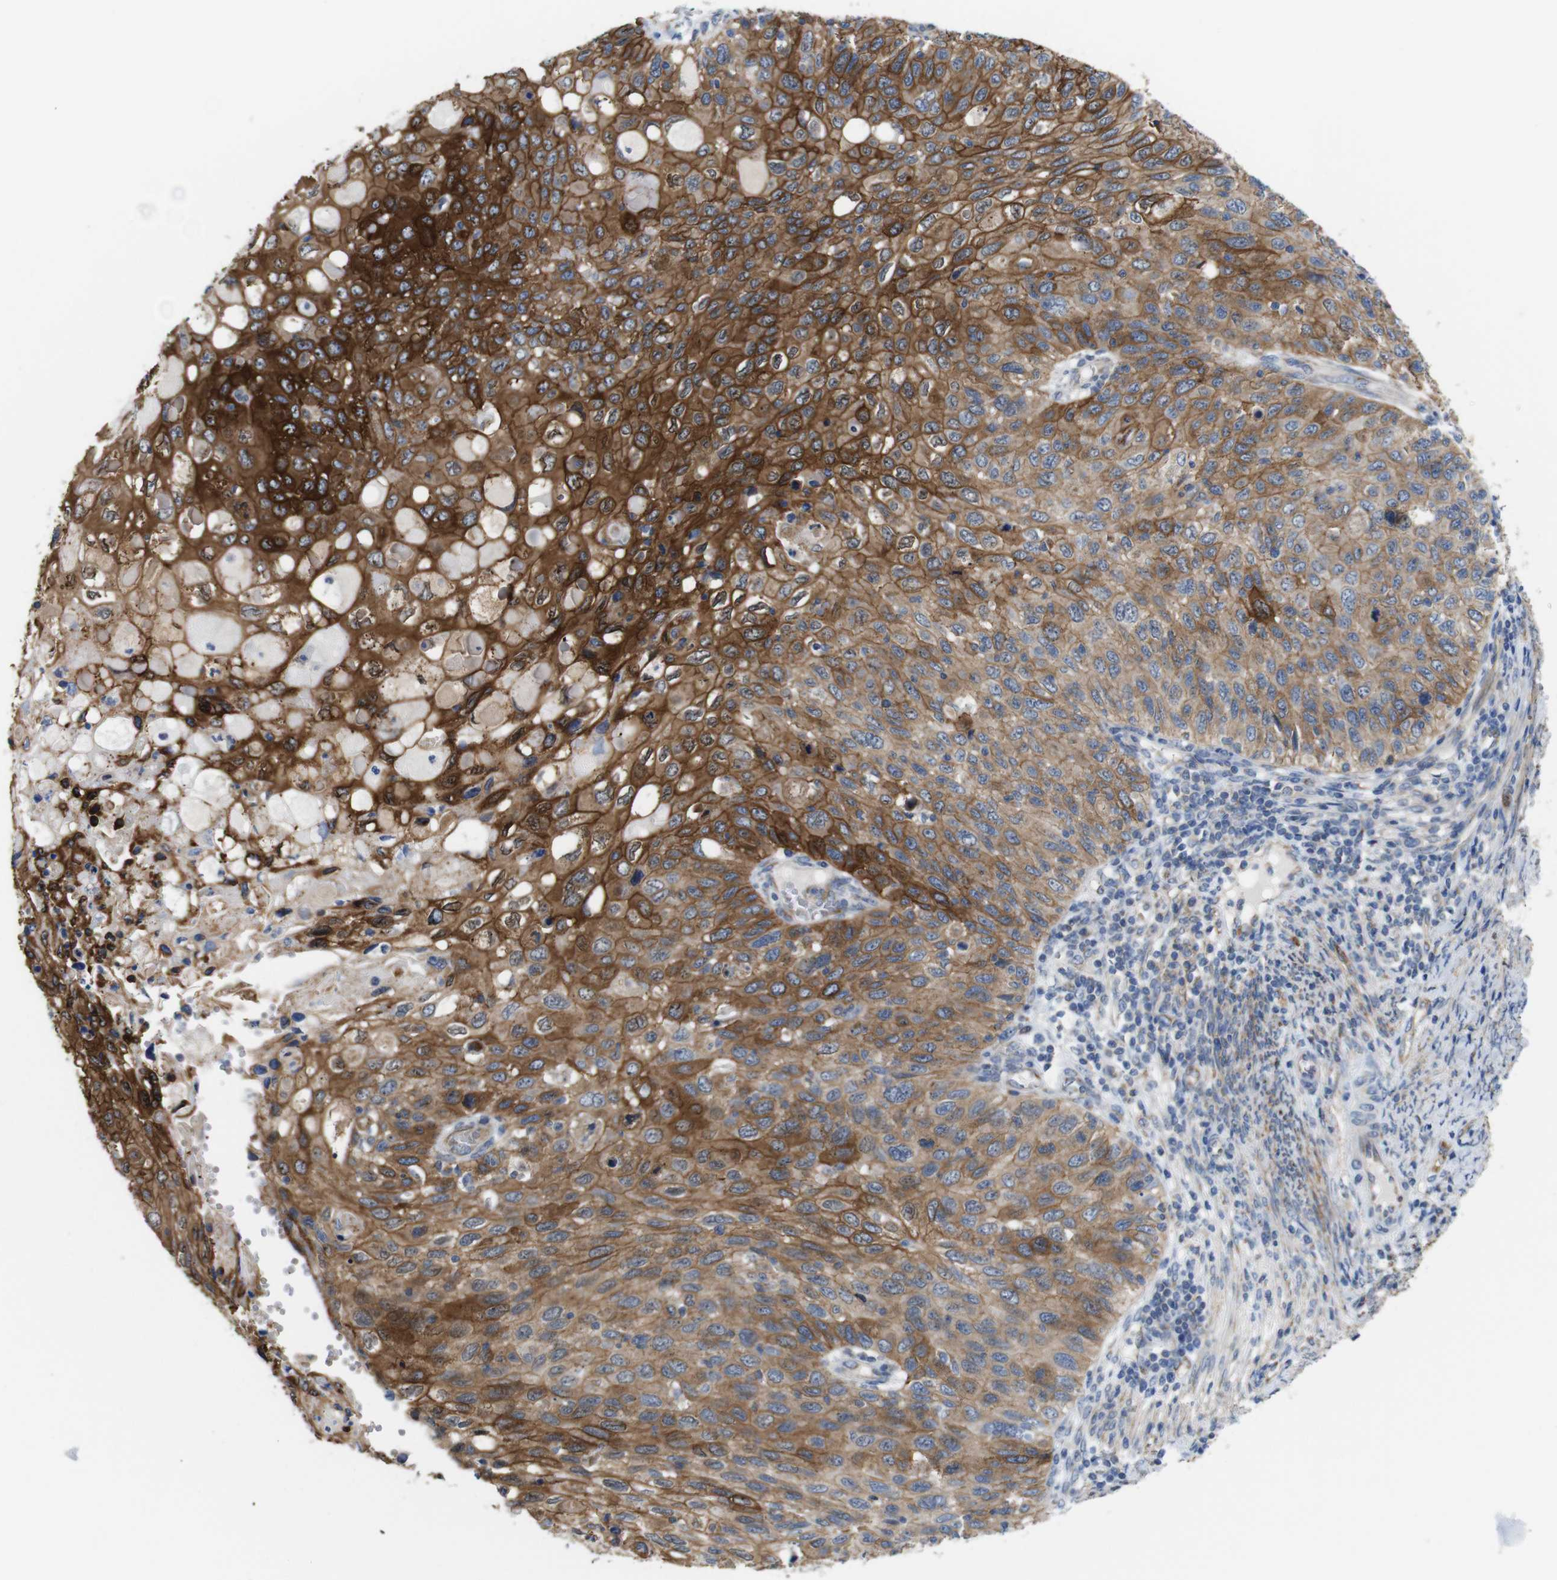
{"staining": {"intensity": "strong", "quantity": "25%-75%", "location": "cytoplasmic/membranous"}, "tissue": "cervical cancer", "cell_type": "Tumor cells", "image_type": "cancer", "snomed": [{"axis": "morphology", "description": "Squamous cell carcinoma, NOS"}, {"axis": "topography", "description": "Cervix"}], "caption": "Strong cytoplasmic/membranous protein positivity is appreciated in about 25%-75% of tumor cells in cervical cancer (squamous cell carcinoma).", "gene": "EFCAB14", "patient": {"sex": "female", "age": 70}}